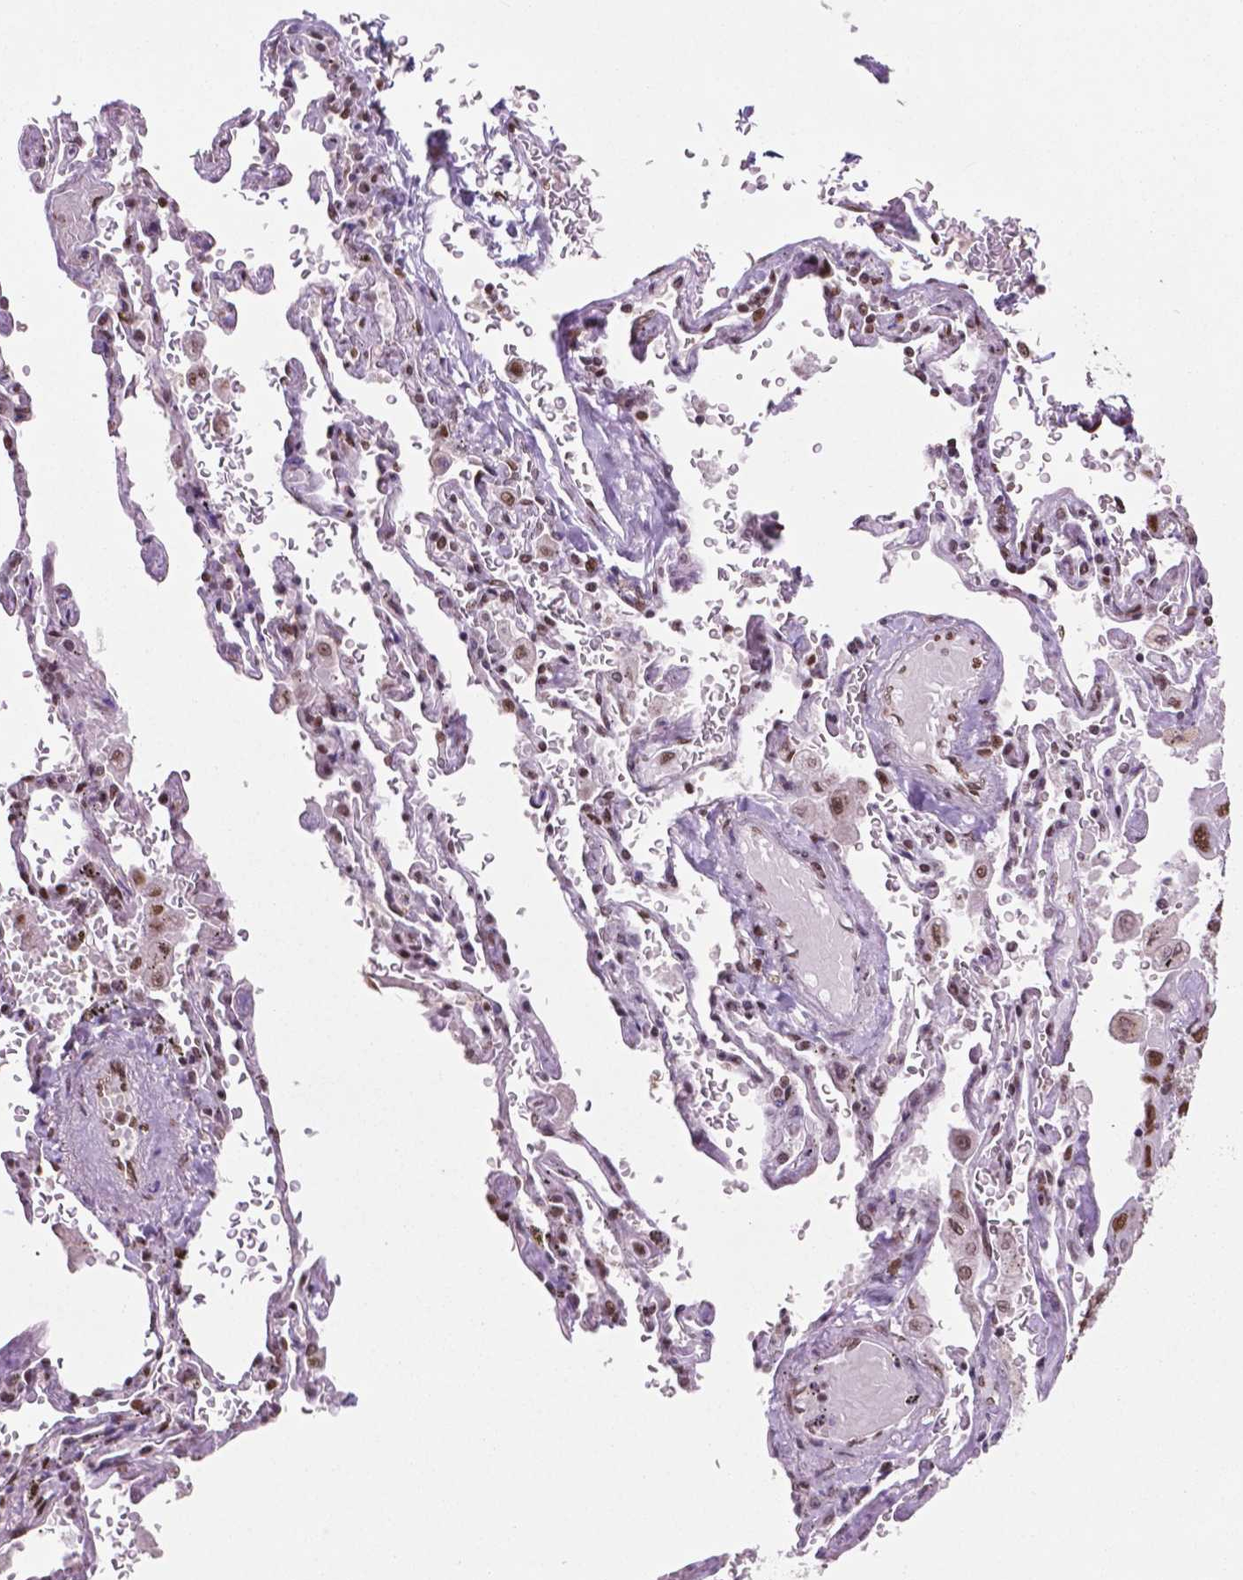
{"staining": {"intensity": "moderate", "quantity": "25%-75%", "location": "nuclear"}, "tissue": "lung cancer", "cell_type": "Tumor cells", "image_type": "cancer", "snomed": [{"axis": "morphology", "description": "Adenocarcinoma, NOS"}, {"axis": "topography", "description": "Lung"}], "caption": "Lung adenocarcinoma stained with a protein marker exhibits moderate staining in tumor cells.", "gene": "MLH1", "patient": {"sex": "male", "age": 64}}